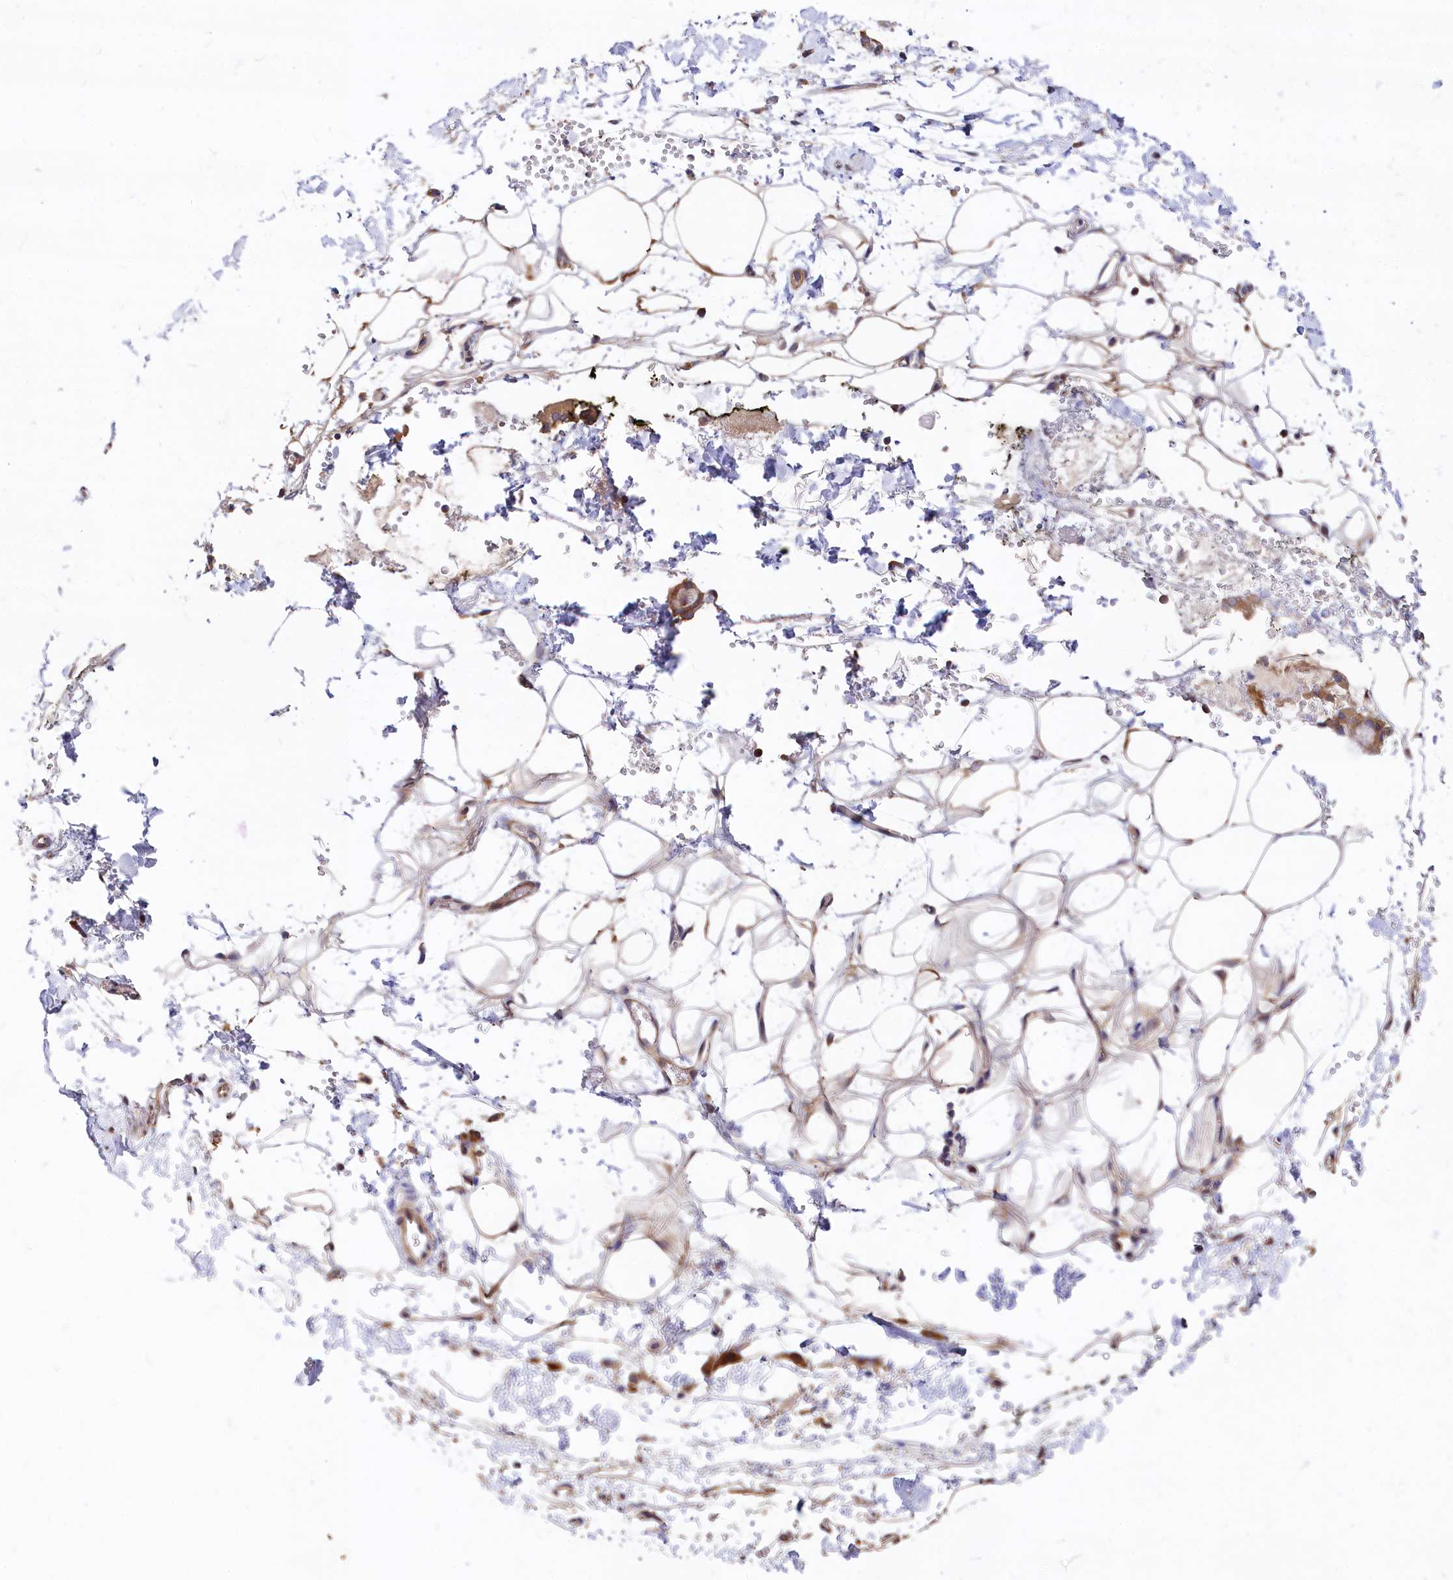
{"staining": {"intensity": "moderate", "quantity": ">75%", "location": "cytoplasmic/membranous"}, "tissue": "adipose tissue", "cell_type": "Adipocytes", "image_type": "normal", "snomed": [{"axis": "morphology", "description": "Normal tissue, NOS"}, {"axis": "morphology", "description": "Adenocarcinoma, NOS"}, {"axis": "topography", "description": "Pancreas"}, {"axis": "topography", "description": "Peripheral nerve tissue"}], "caption": "Moderate cytoplasmic/membranous staining is seen in about >75% of adipocytes in benign adipose tissue.", "gene": "EIF2B2", "patient": {"sex": "male", "age": 59}}